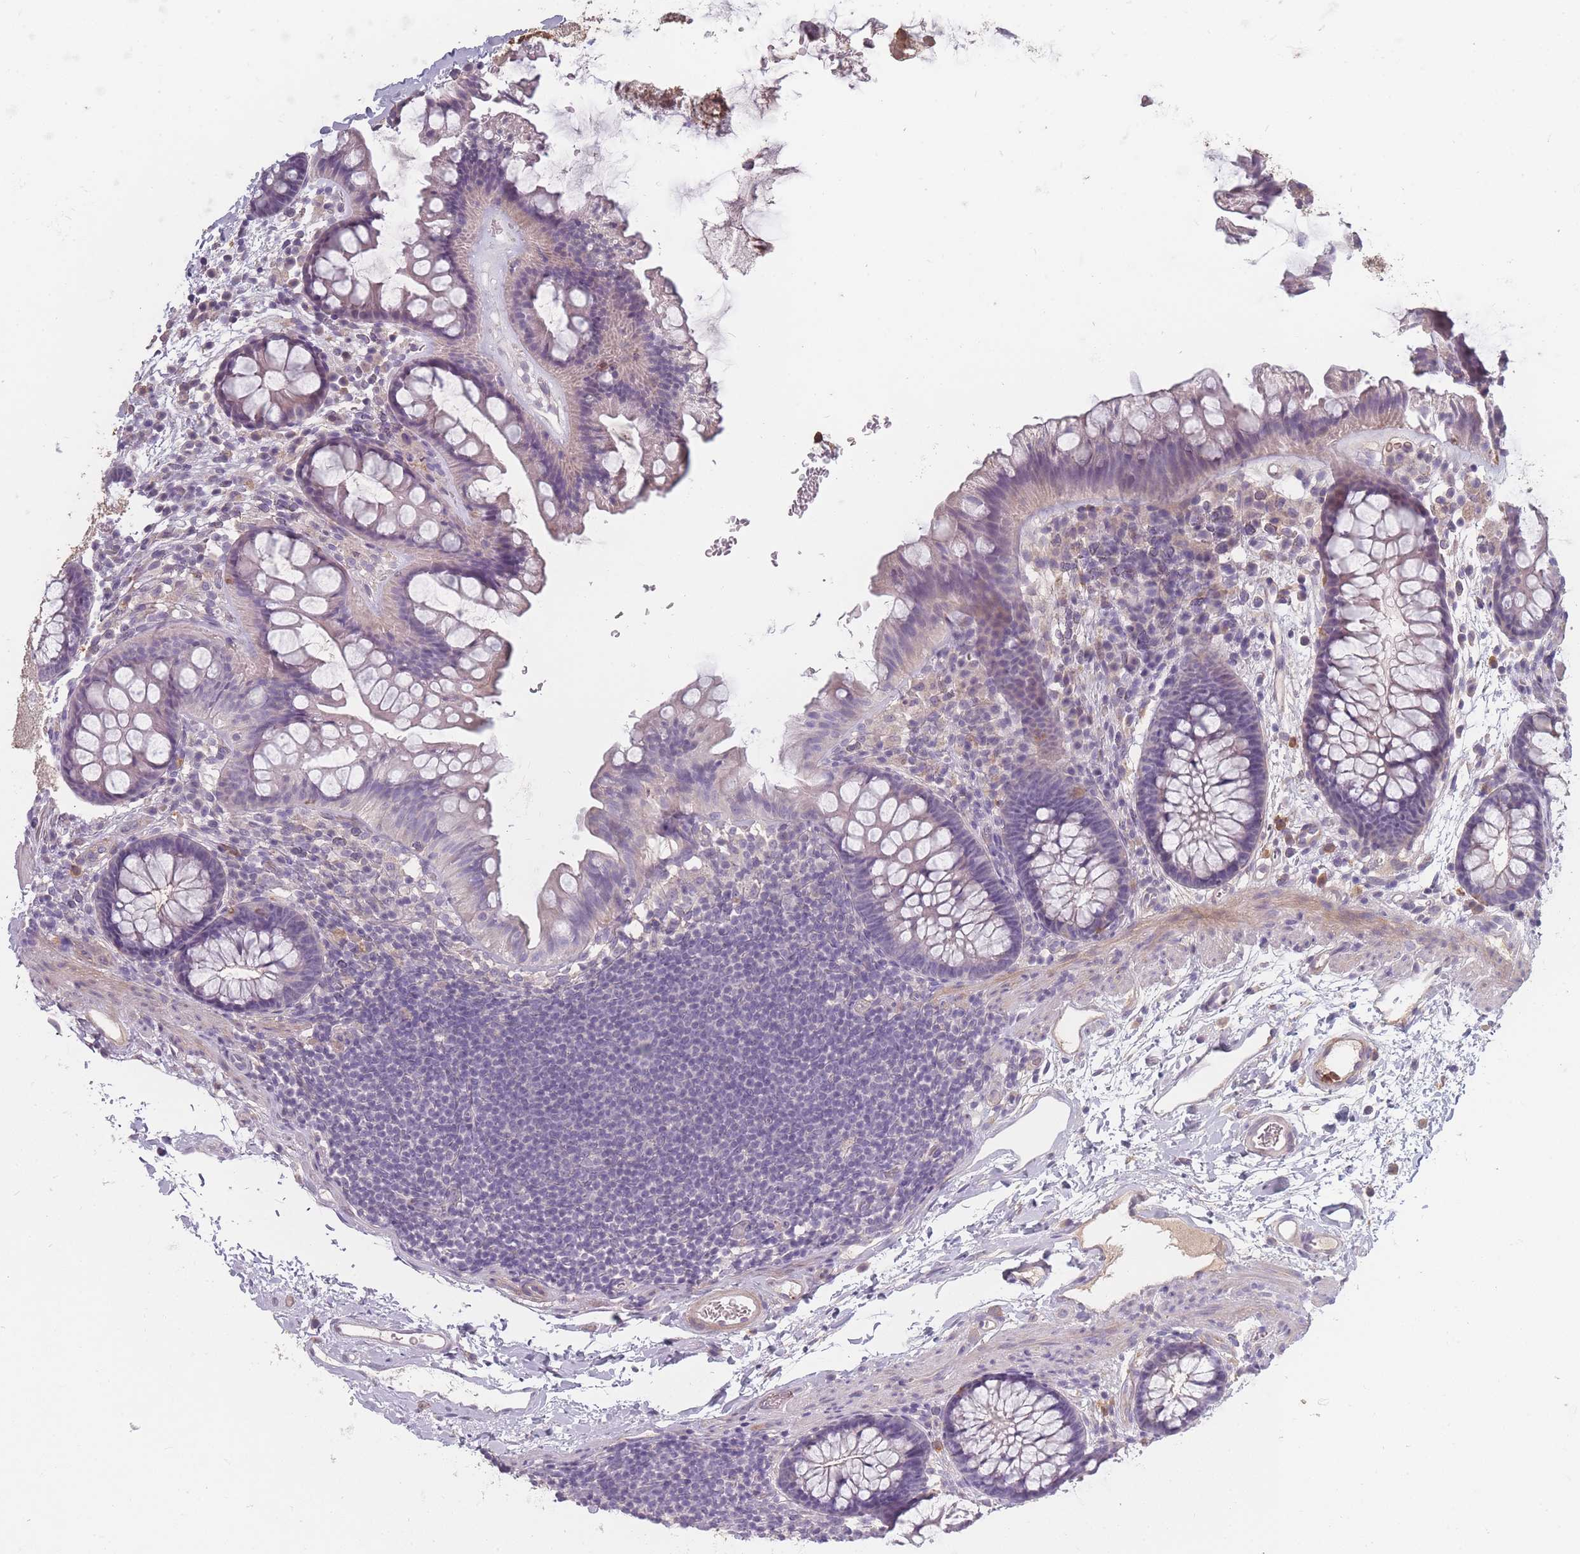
{"staining": {"intensity": "weak", "quantity": "<25%", "location": "cytoplasmic/membranous"}, "tissue": "colon", "cell_type": "Endothelial cells", "image_type": "normal", "snomed": [{"axis": "morphology", "description": "Normal tissue, NOS"}, {"axis": "topography", "description": "Colon"}], "caption": "IHC of benign colon displays no expression in endothelial cells.", "gene": "BST1", "patient": {"sex": "female", "age": 62}}